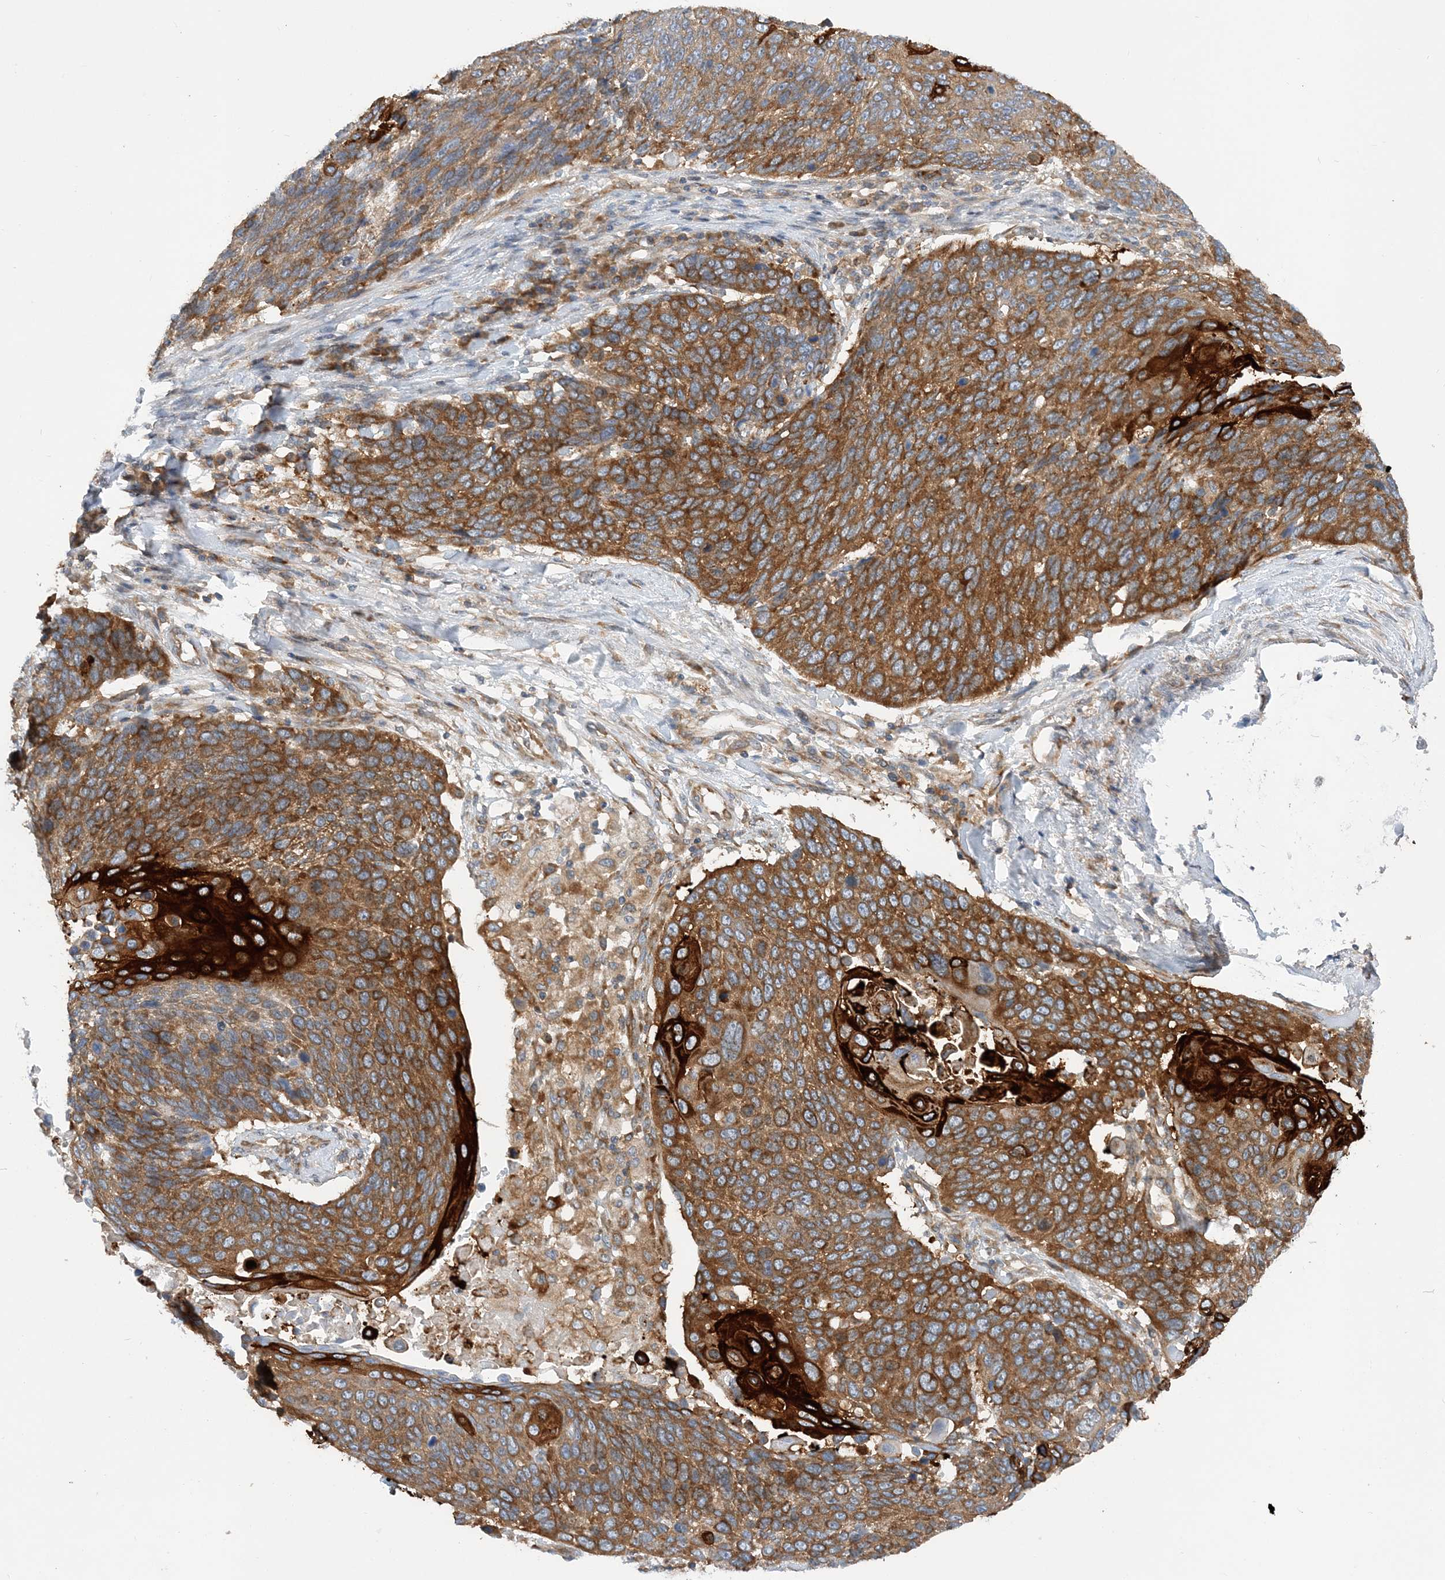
{"staining": {"intensity": "strong", "quantity": ">75%", "location": "cytoplasmic/membranous"}, "tissue": "lung cancer", "cell_type": "Tumor cells", "image_type": "cancer", "snomed": [{"axis": "morphology", "description": "Squamous cell carcinoma, NOS"}, {"axis": "topography", "description": "Lung"}], "caption": "An image showing strong cytoplasmic/membranous expression in approximately >75% of tumor cells in lung squamous cell carcinoma, as visualized by brown immunohistochemical staining.", "gene": "LARP4B", "patient": {"sex": "male", "age": 66}}